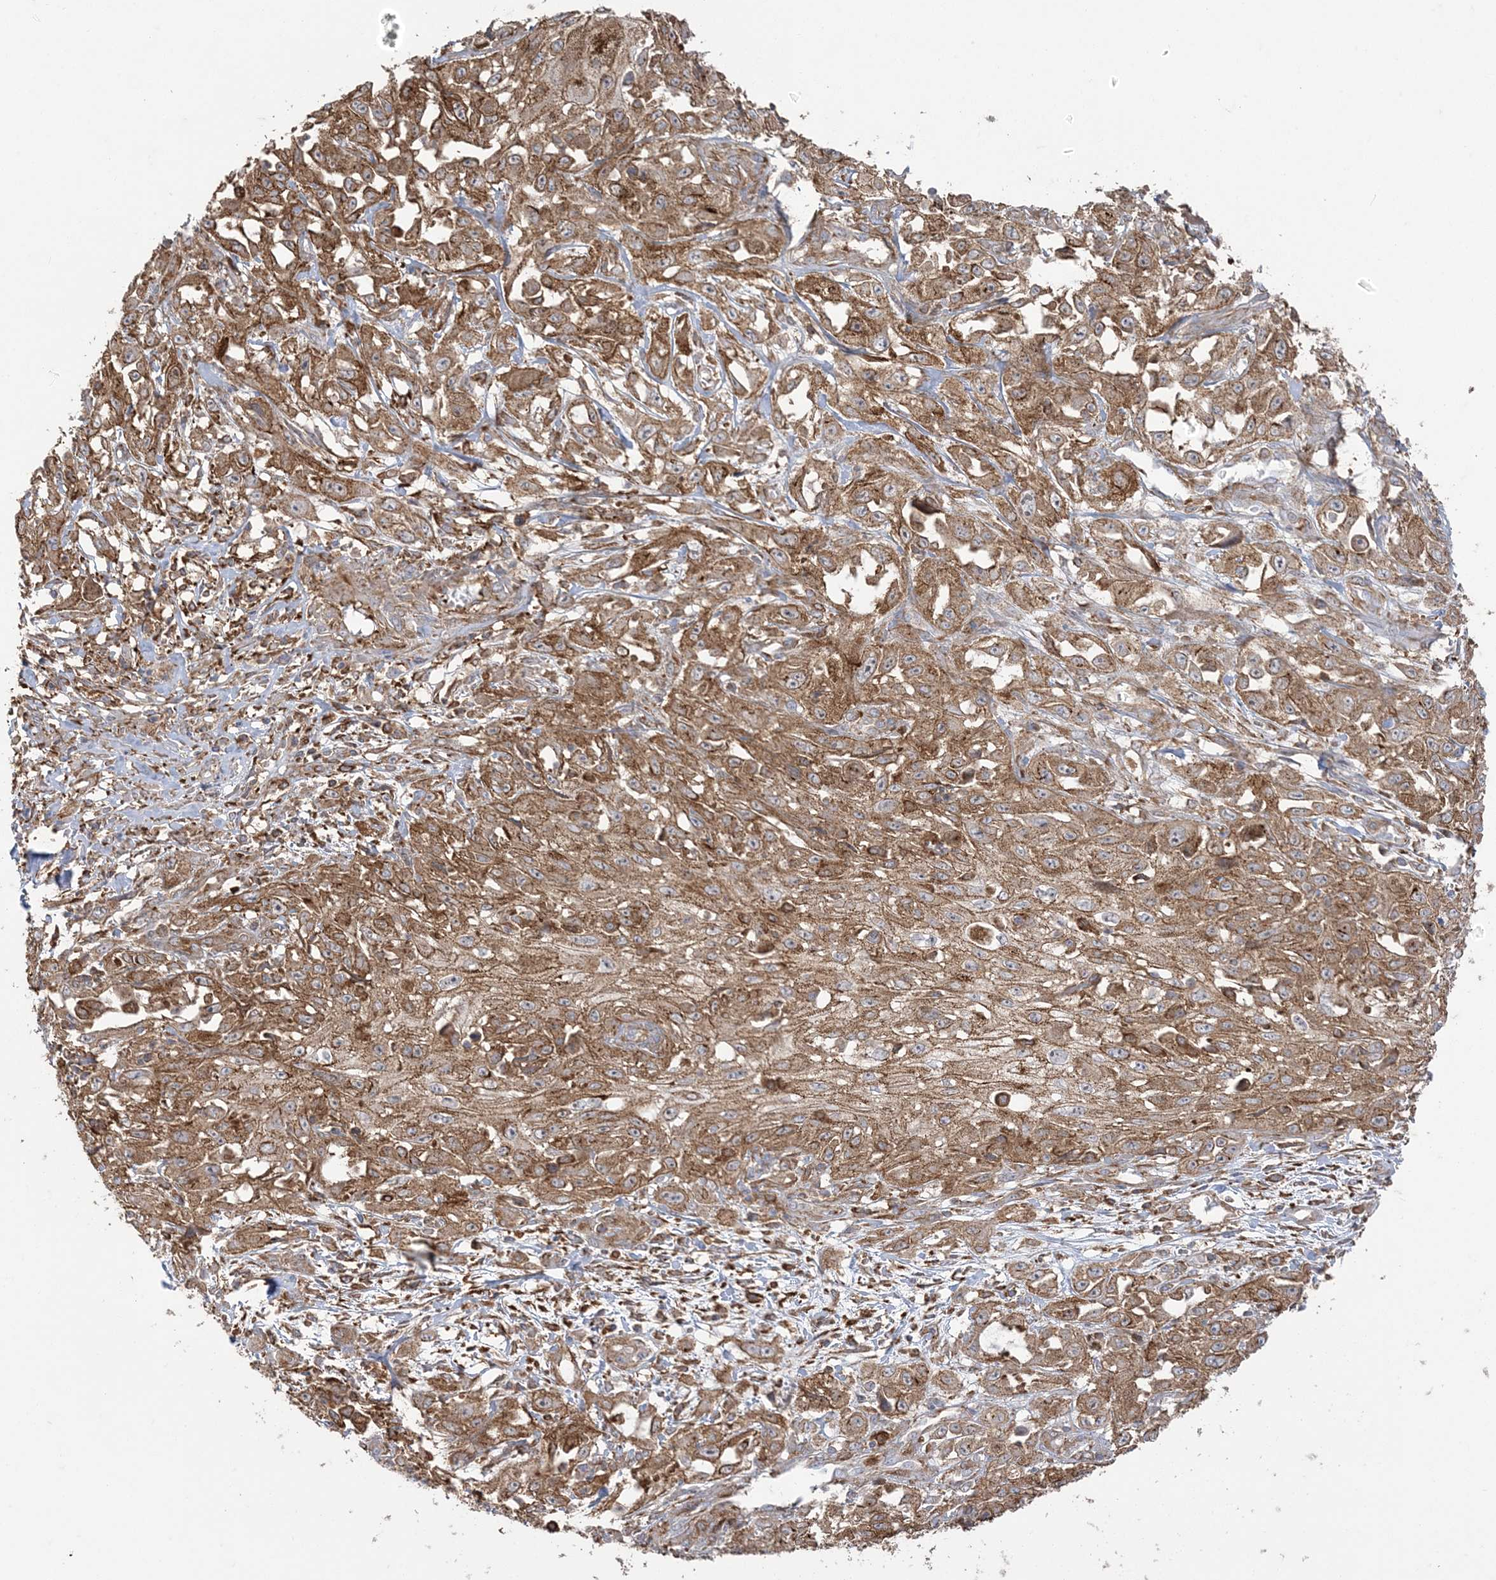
{"staining": {"intensity": "moderate", "quantity": ">75%", "location": "cytoplasmic/membranous"}, "tissue": "skin cancer", "cell_type": "Tumor cells", "image_type": "cancer", "snomed": [{"axis": "morphology", "description": "Squamous cell carcinoma, NOS"}, {"axis": "morphology", "description": "Squamous cell carcinoma, metastatic, NOS"}, {"axis": "topography", "description": "Skin"}, {"axis": "topography", "description": "Lymph node"}], "caption": "Immunohistochemistry (IHC) histopathology image of human metastatic squamous cell carcinoma (skin) stained for a protein (brown), which reveals medium levels of moderate cytoplasmic/membranous staining in about >75% of tumor cells.", "gene": "DERL3", "patient": {"sex": "male", "age": 75}}